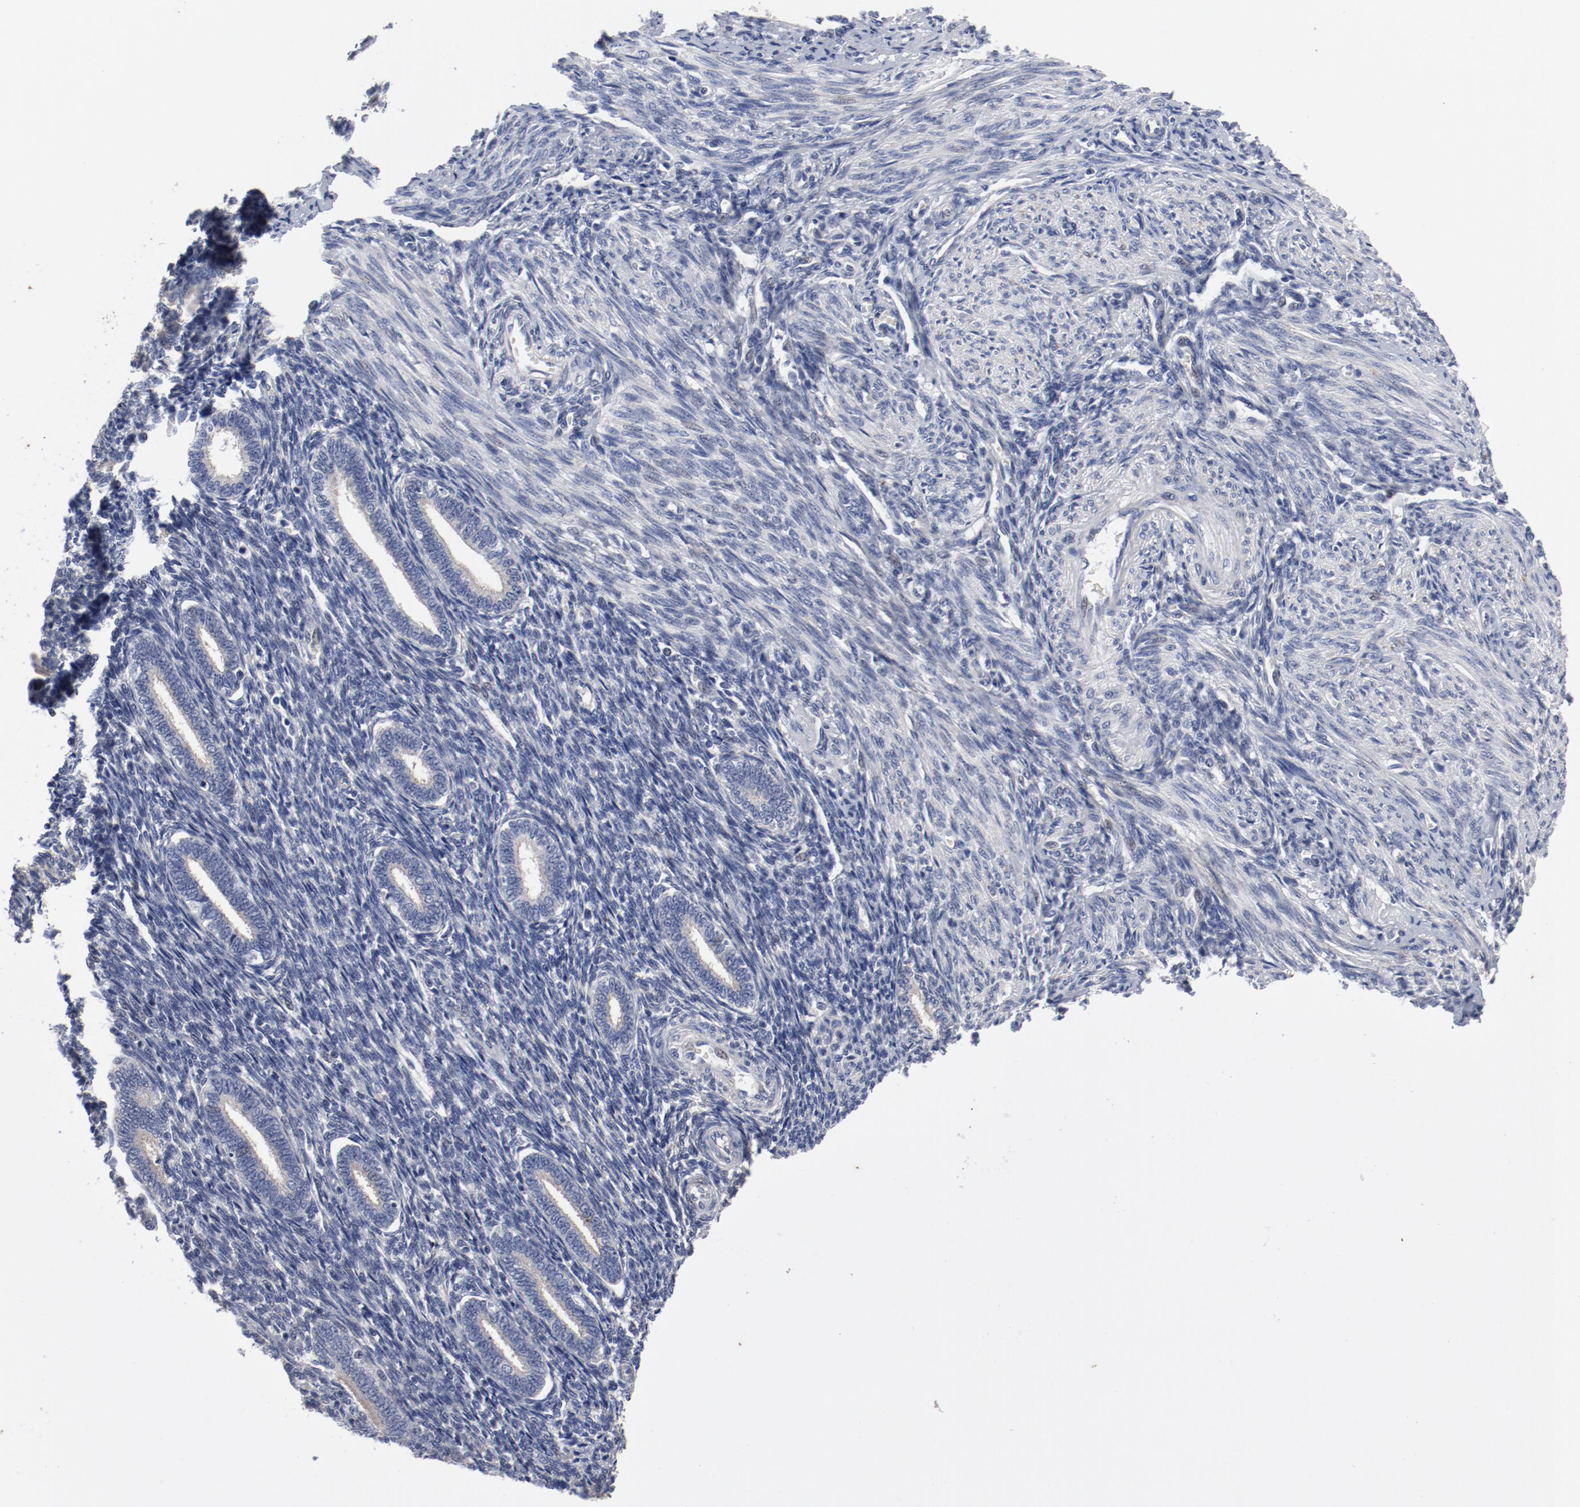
{"staining": {"intensity": "negative", "quantity": "none", "location": "none"}, "tissue": "endometrium", "cell_type": "Cells in endometrial stroma", "image_type": "normal", "snomed": [{"axis": "morphology", "description": "Normal tissue, NOS"}, {"axis": "topography", "description": "Endometrium"}], "caption": "Immunohistochemistry of unremarkable endometrium reveals no expression in cells in endometrial stroma.", "gene": "GPR143", "patient": {"sex": "female", "age": 27}}